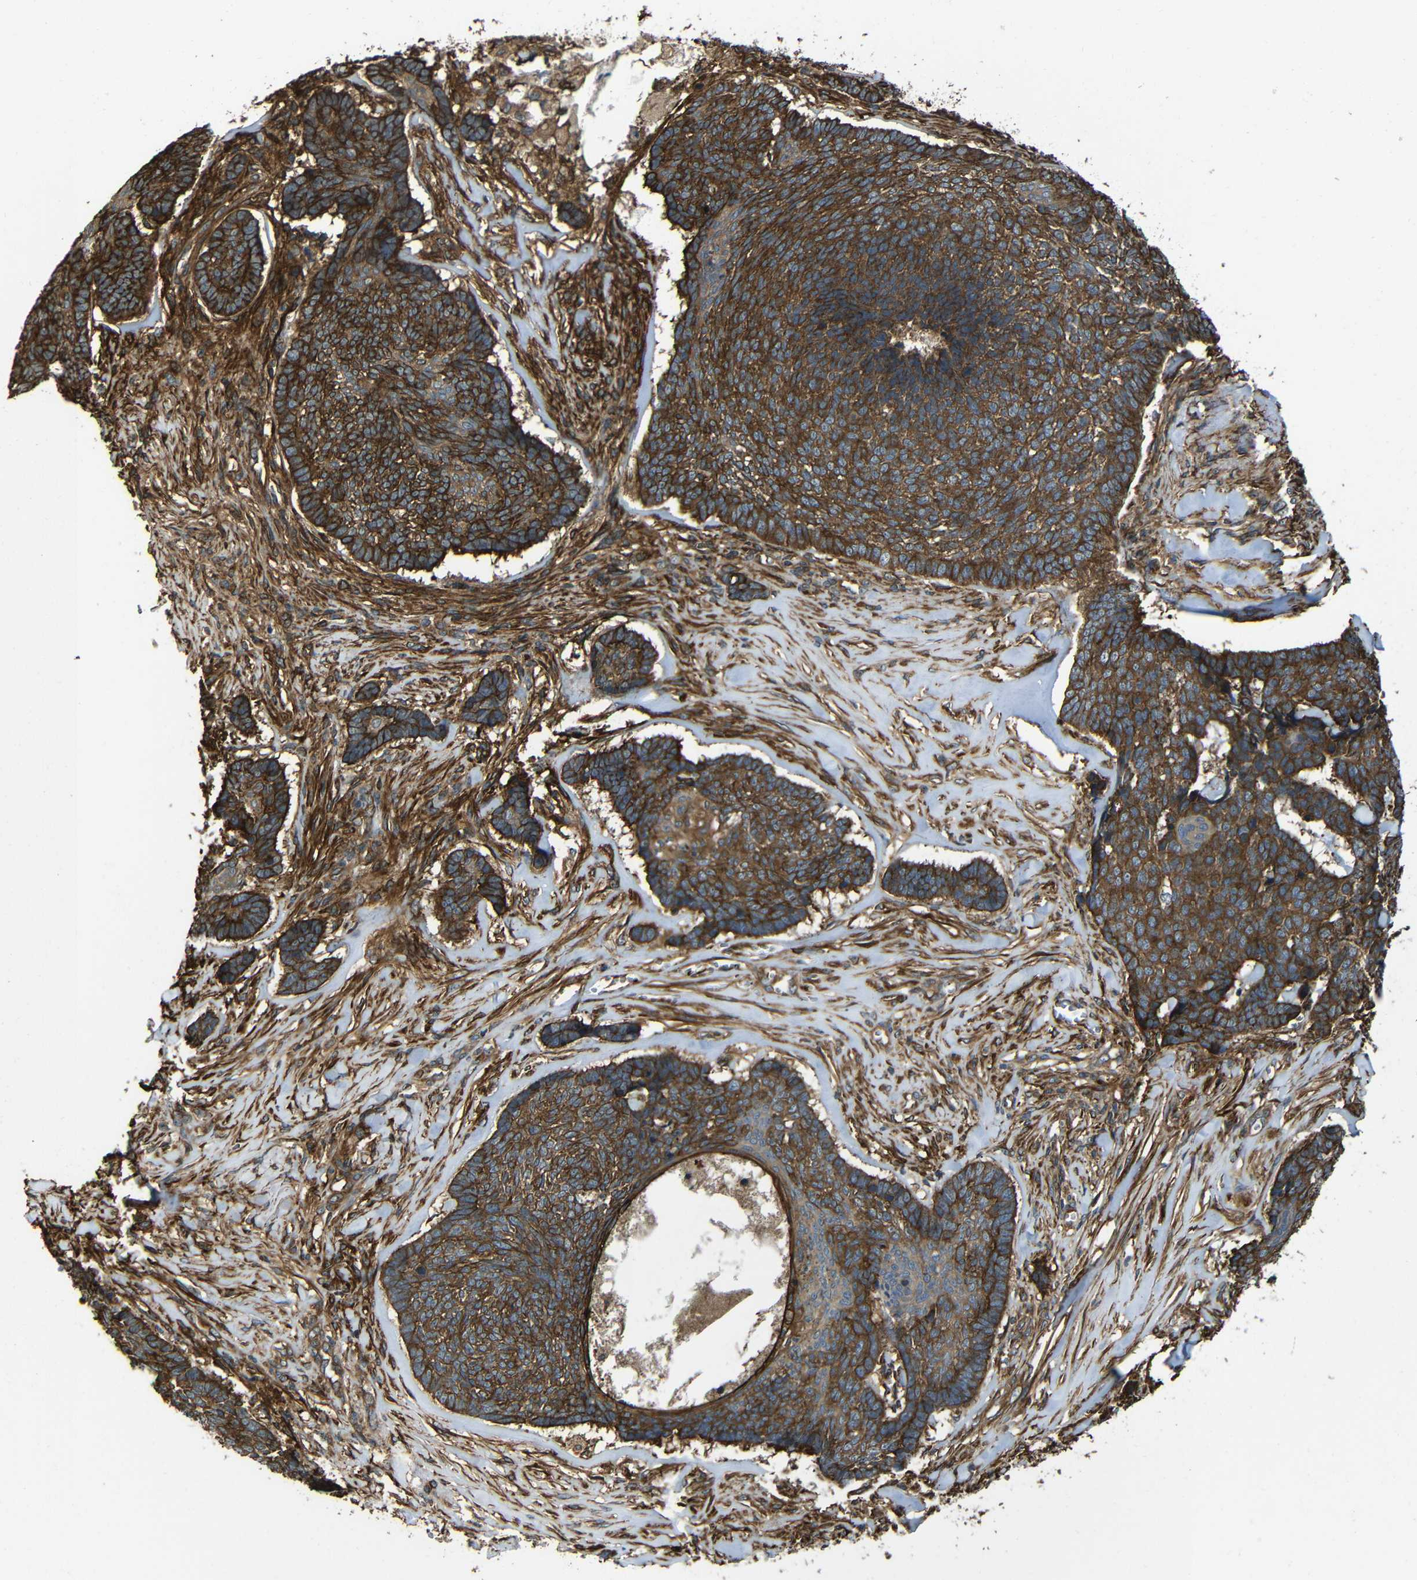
{"staining": {"intensity": "strong", "quantity": ">75%", "location": "cytoplasmic/membranous"}, "tissue": "skin cancer", "cell_type": "Tumor cells", "image_type": "cancer", "snomed": [{"axis": "morphology", "description": "Basal cell carcinoma"}, {"axis": "topography", "description": "Skin"}], "caption": "Strong cytoplasmic/membranous positivity is present in approximately >75% of tumor cells in skin cancer (basal cell carcinoma). (DAB (3,3'-diaminobenzidine) = brown stain, brightfield microscopy at high magnification).", "gene": "PTCH1", "patient": {"sex": "male", "age": 84}}